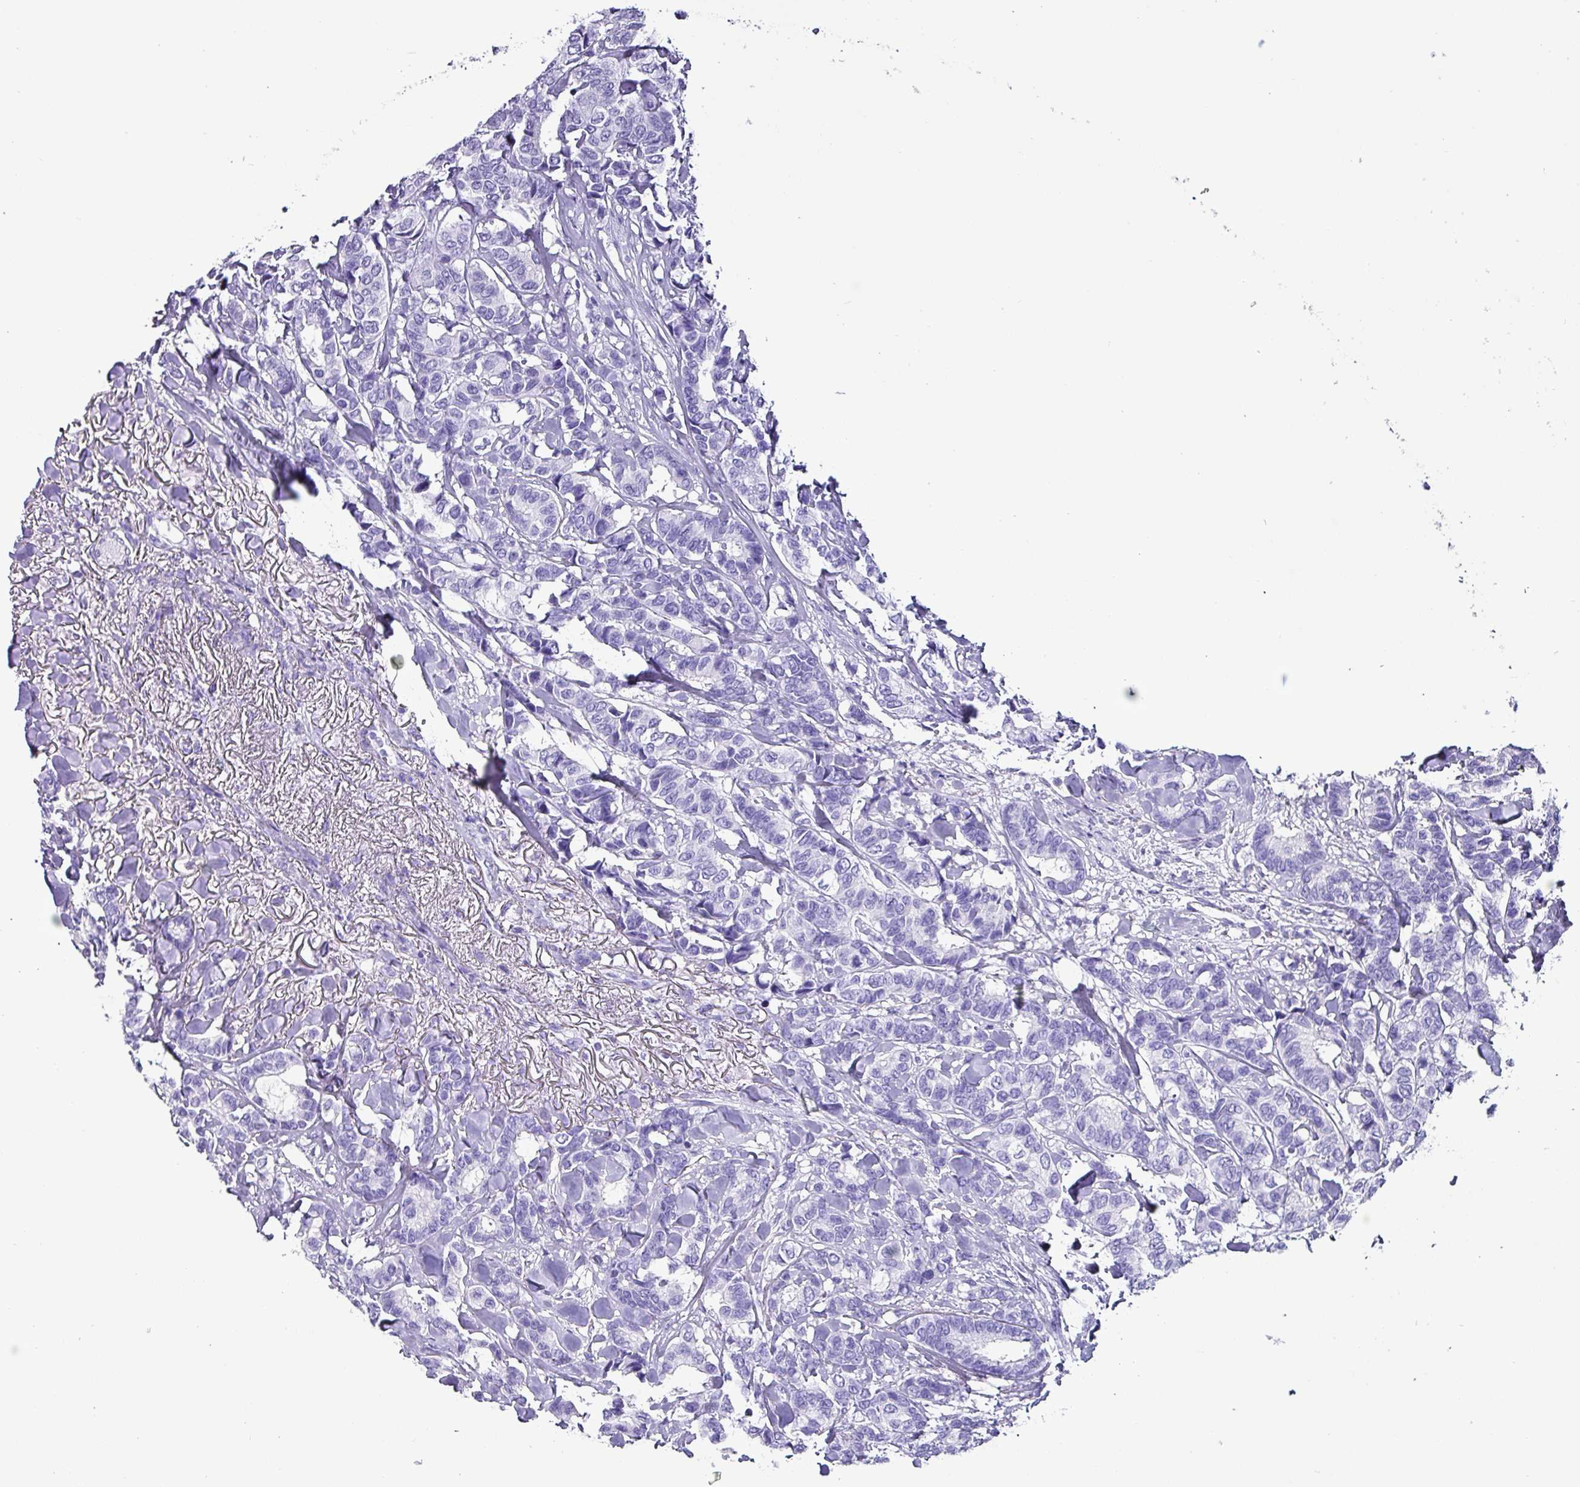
{"staining": {"intensity": "negative", "quantity": "none", "location": "none"}, "tissue": "breast cancer", "cell_type": "Tumor cells", "image_type": "cancer", "snomed": [{"axis": "morphology", "description": "Duct carcinoma"}, {"axis": "topography", "description": "Breast"}], "caption": "IHC of invasive ductal carcinoma (breast) demonstrates no staining in tumor cells.", "gene": "KRT6C", "patient": {"sex": "female", "age": 87}}